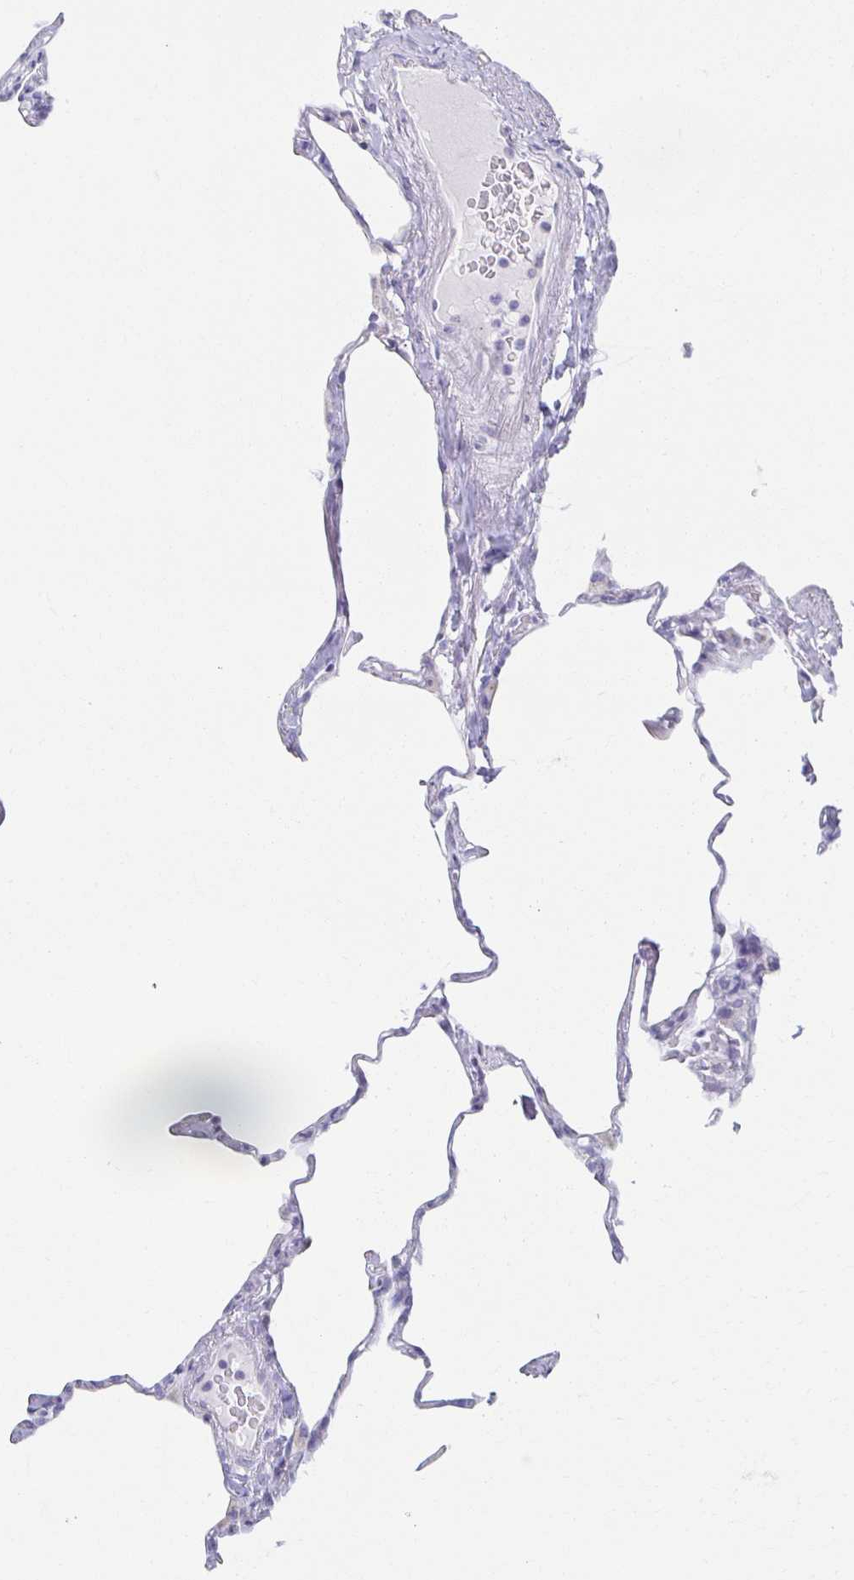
{"staining": {"intensity": "negative", "quantity": "none", "location": "none"}, "tissue": "lung", "cell_type": "Alveolar cells", "image_type": "normal", "snomed": [{"axis": "morphology", "description": "Normal tissue, NOS"}, {"axis": "topography", "description": "Lung"}], "caption": "Histopathology image shows no protein staining in alveolar cells of benign lung. Nuclei are stained in blue.", "gene": "TEX44", "patient": {"sex": "male", "age": 65}}